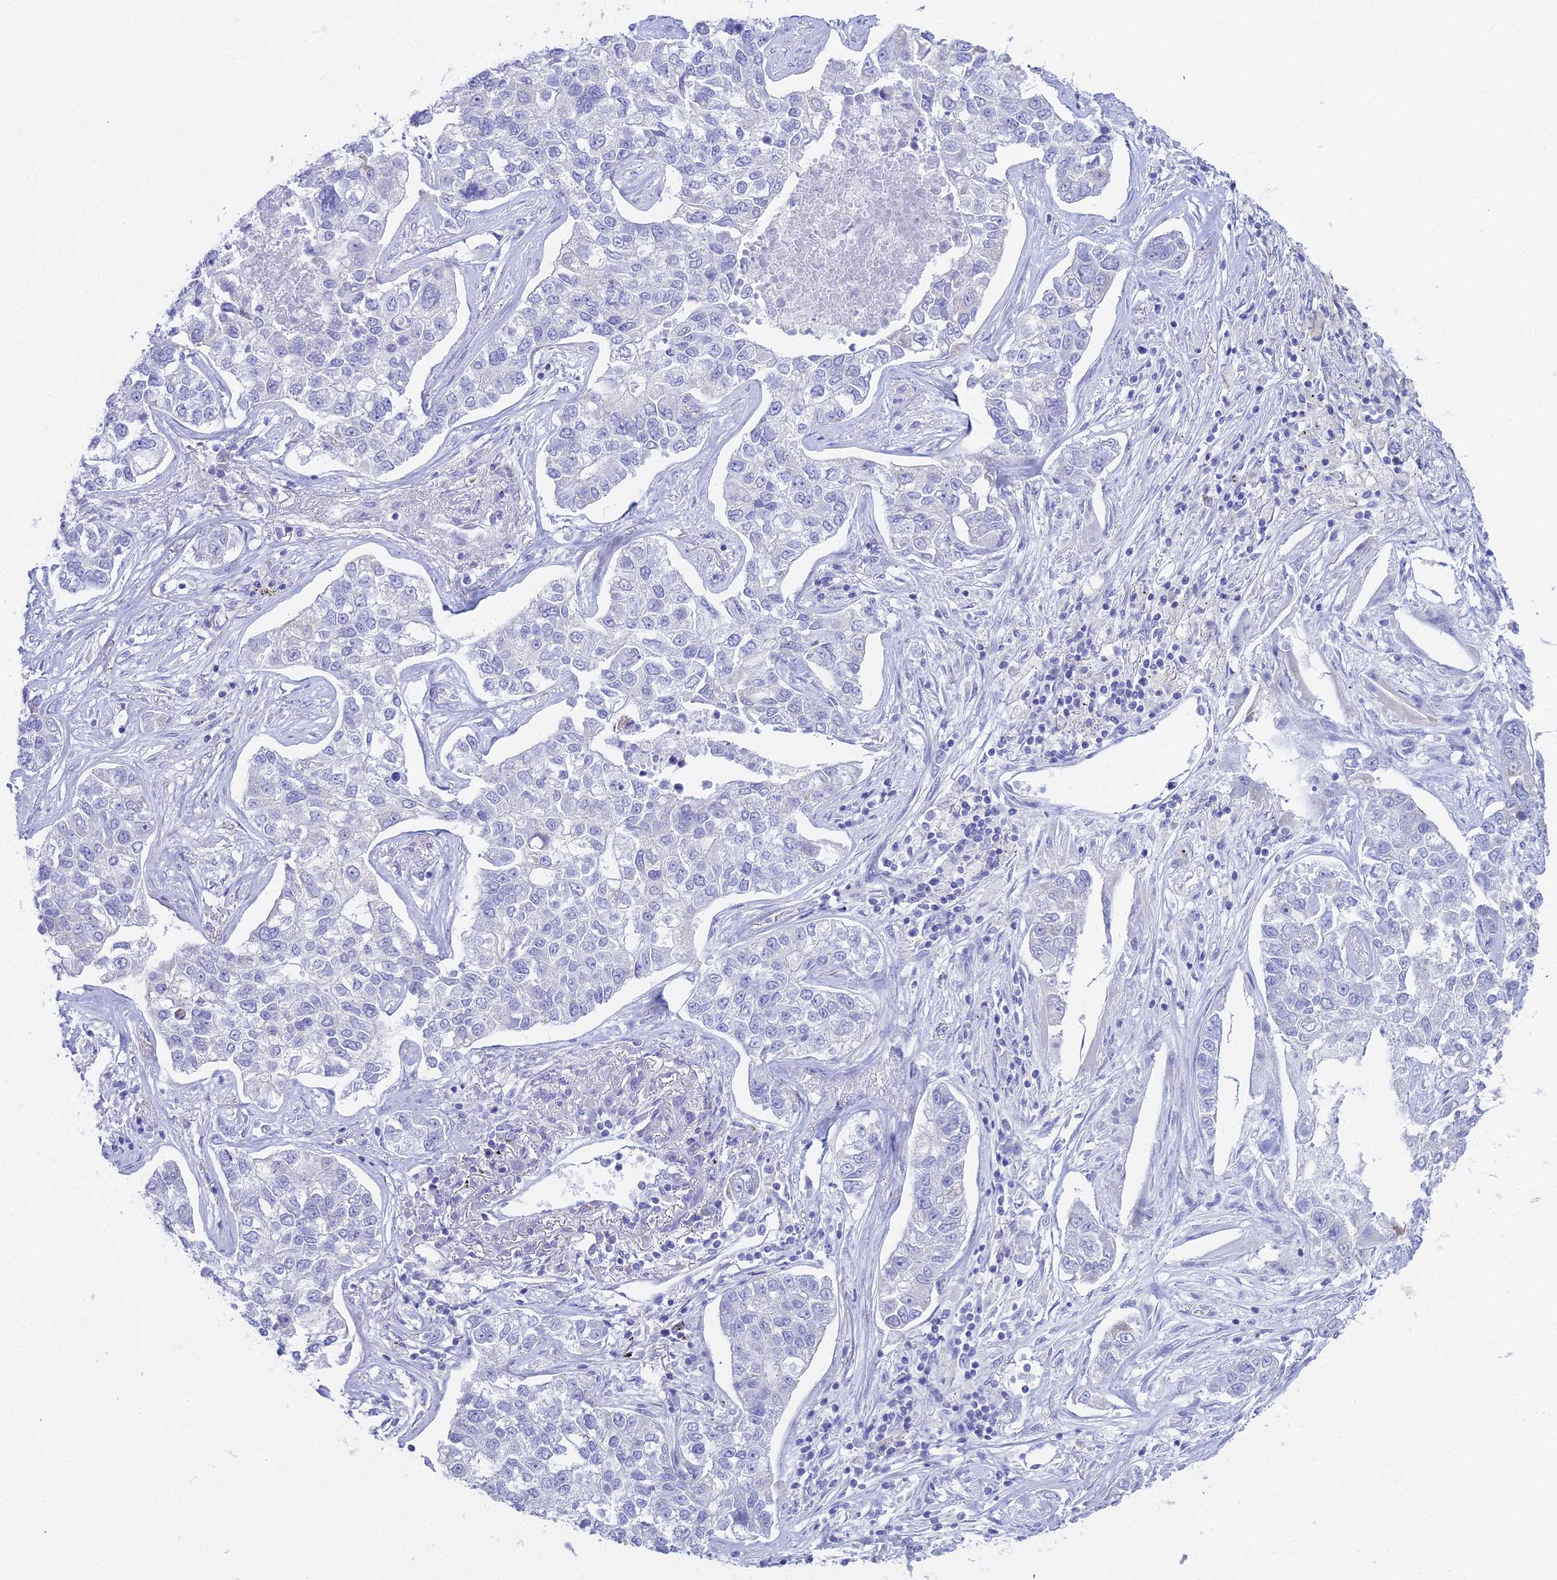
{"staining": {"intensity": "negative", "quantity": "none", "location": "none"}, "tissue": "lung cancer", "cell_type": "Tumor cells", "image_type": "cancer", "snomed": [{"axis": "morphology", "description": "Adenocarcinoma, NOS"}, {"axis": "topography", "description": "Lung"}], "caption": "This is a histopathology image of IHC staining of lung adenocarcinoma, which shows no expression in tumor cells.", "gene": "CGB2", "patient": {"sex": "male", "age": 49}}